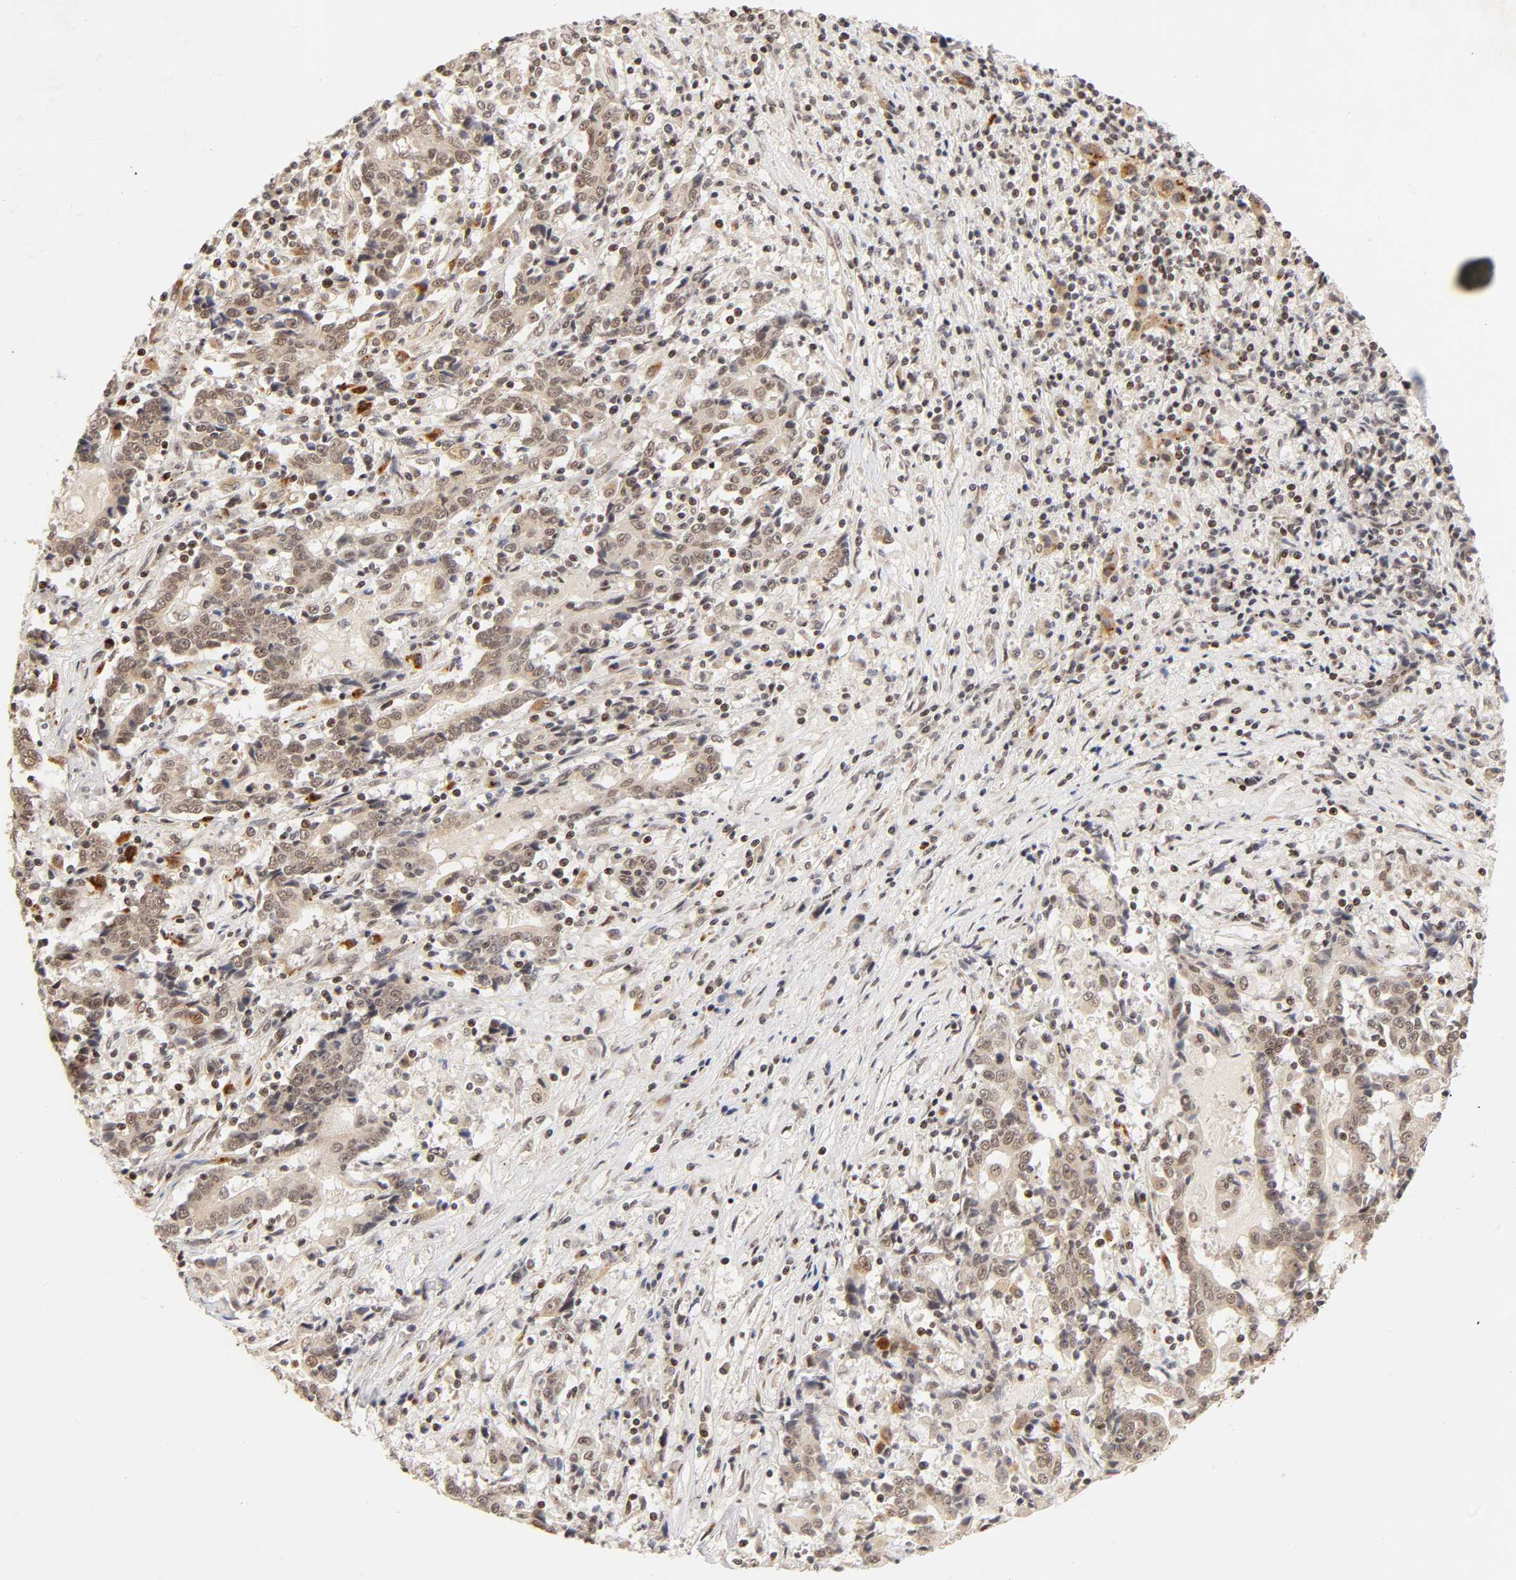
{"staining": {"intensity": "weak", "quantity": "25%-75%", "location": "cytoplasmic/membranous,nuclear"}, "tissue": "liver cancer", "cell_type": "Tumor cells", "image_type": "cancer", "snomed": [{"axis": "morphology", "description": "Cholangiocarcinoma"}, {"axis": "topography", "description": "Liver"}], "caption": "Liver cholangiocarcinoma was stained to show a protein in brown. There is low levels of weak cytoplasmic/membranous and nuclear positivity in about 25%-75% of tumor cells. The protein is stained brown, and the nuclei are stained in blue (DAB IHC with brightfield microscopy, high magnification).", "gene": "TAF10", "patient": {"sex": "male", "age": 57}}